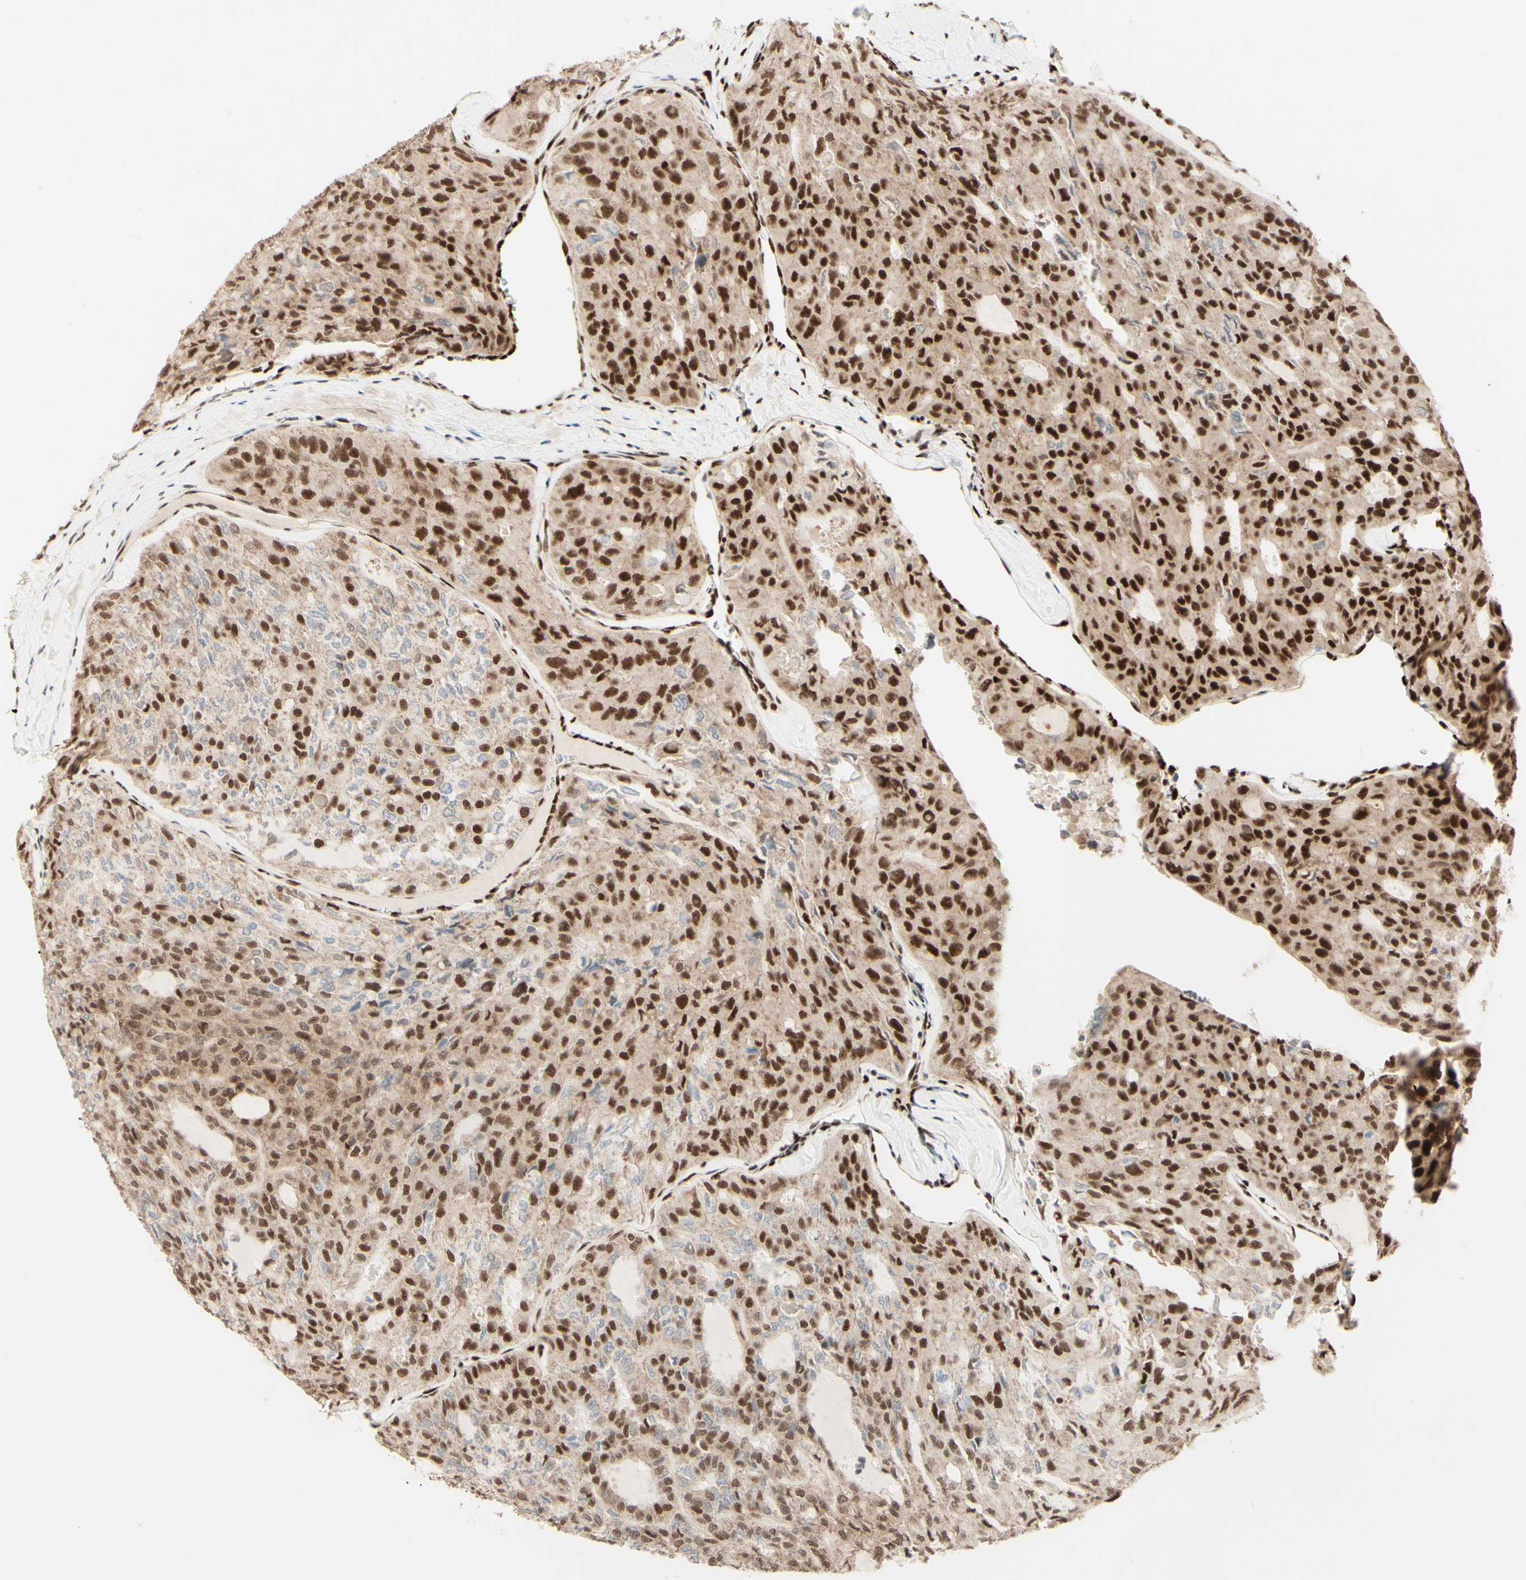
{"staining": {"intensity": "moderate", "quantity": ">75%", "location": "nuclear"}, "tissue": "thyroid cancer", "cell_type": "Tumor cells", "image_type": "cancer", "snomed": [{"axis": "morphology", "description": "Follicular adenoma carcinoma, NOS"}, {"axis": "topography", "description": "Thyroid gland"}], "caption": "IHC image of thyroid follicular adenoma carcinoma stained for a protein (brown), which demonstrates medium levels of moderate nuclear staining in approximately >75% of tumor cells.", "gene": "NR3C1", "patient": {"sex": "male", "age": 75}}